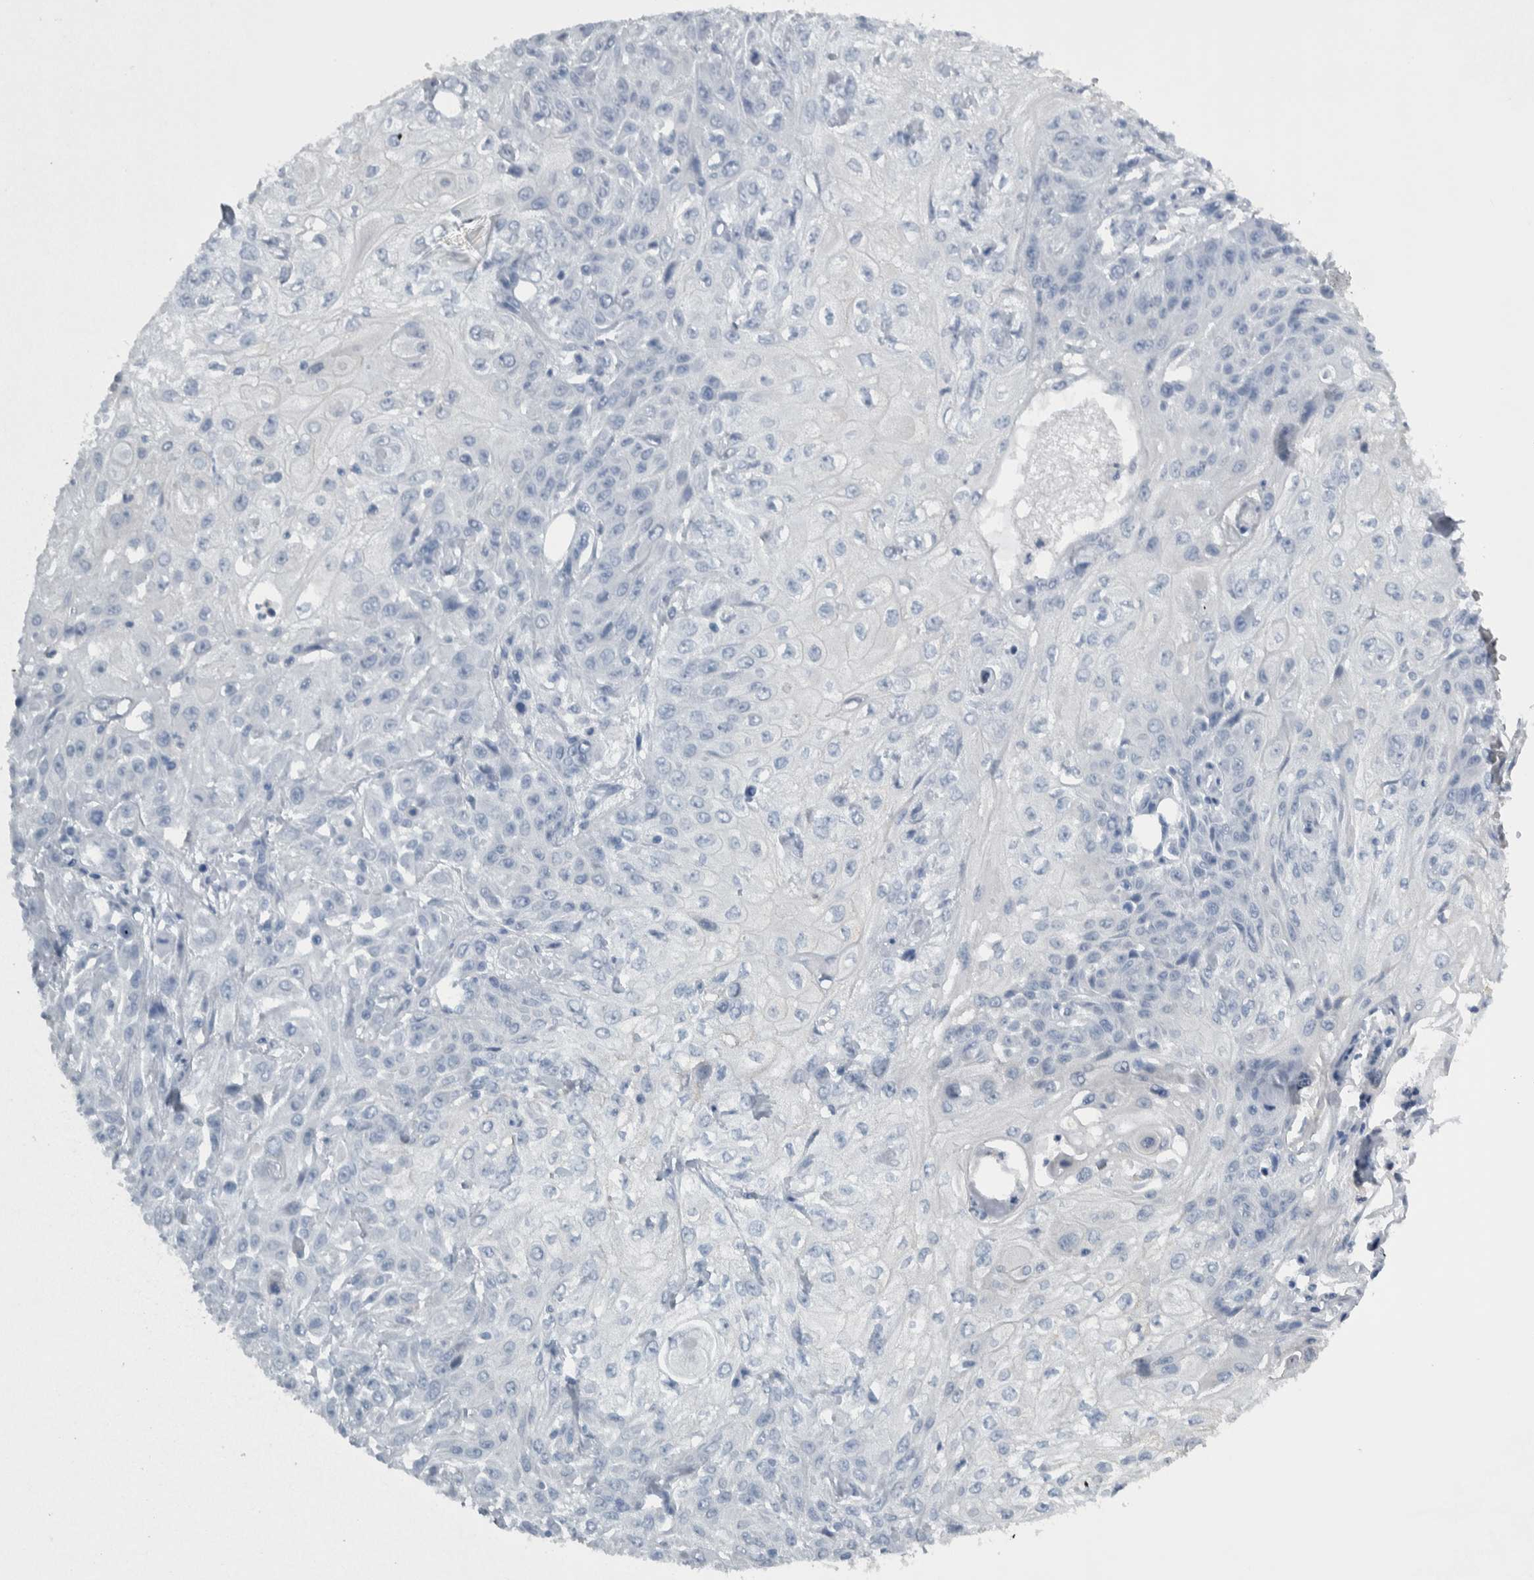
{"staining": {"intensity": "negative", "quantity": "none", "location": "none"}, "tissue": "skin cancer", "cell_type": "Tumor cells", "image_type": "cancer", "snomed": [{"axis": "morphology", "description": "Squamous cell carcinoma, NOS"}, {"axis": "morphology", "description": "Squamous cell carcinoma, metastatic, NOS"}, {"axis": "topography", "description": "Skin"}, {"axis": "topography", "description": "Lymph node"}], "caption": "Protein analysis of skin cancer (metastatic squamous cell carcinoma) exhibits no significant expression in tumor cells.", "gene": "NT5C2", "patient": {"sex": "male", "age": 75}}